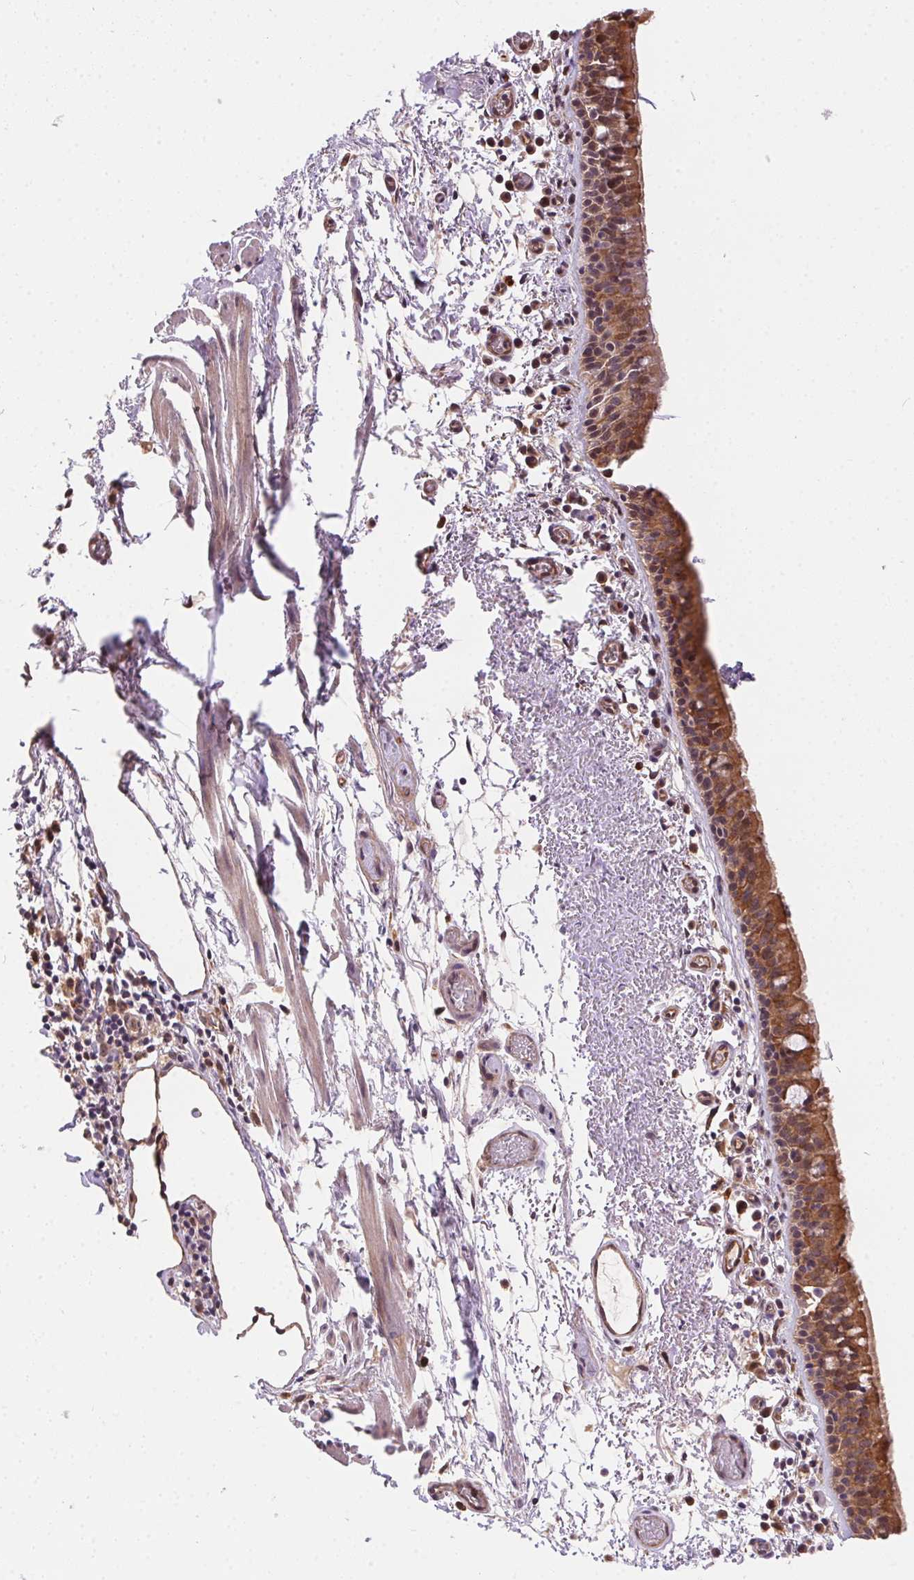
{"staining": {"intensity": "moderate", "quantity": ">75%", "location": "cytoplasmic/membranous,nuclear"}, "tissue": "bronchus", "cell_type": "Respiratory epithelial cells", "image_type": "normal", "snomed": [{"axis": "morphology", "description": "Normal tissue, NOS"}, {"axis": "morphology", "description": "Adenocarcinoma, NOS"}, {"axis": "topography", "description": "Bronchus"}], "caption": "About >75% of respiratory epithelial cells in unremarkable bronchus reveal moderate cytoplasmic/membranous,nuclear protein positivity as visualized by brown immunohistochemical staining.", "gene": "NUDT16", "patient": {"sex": "male", "age": 68}}